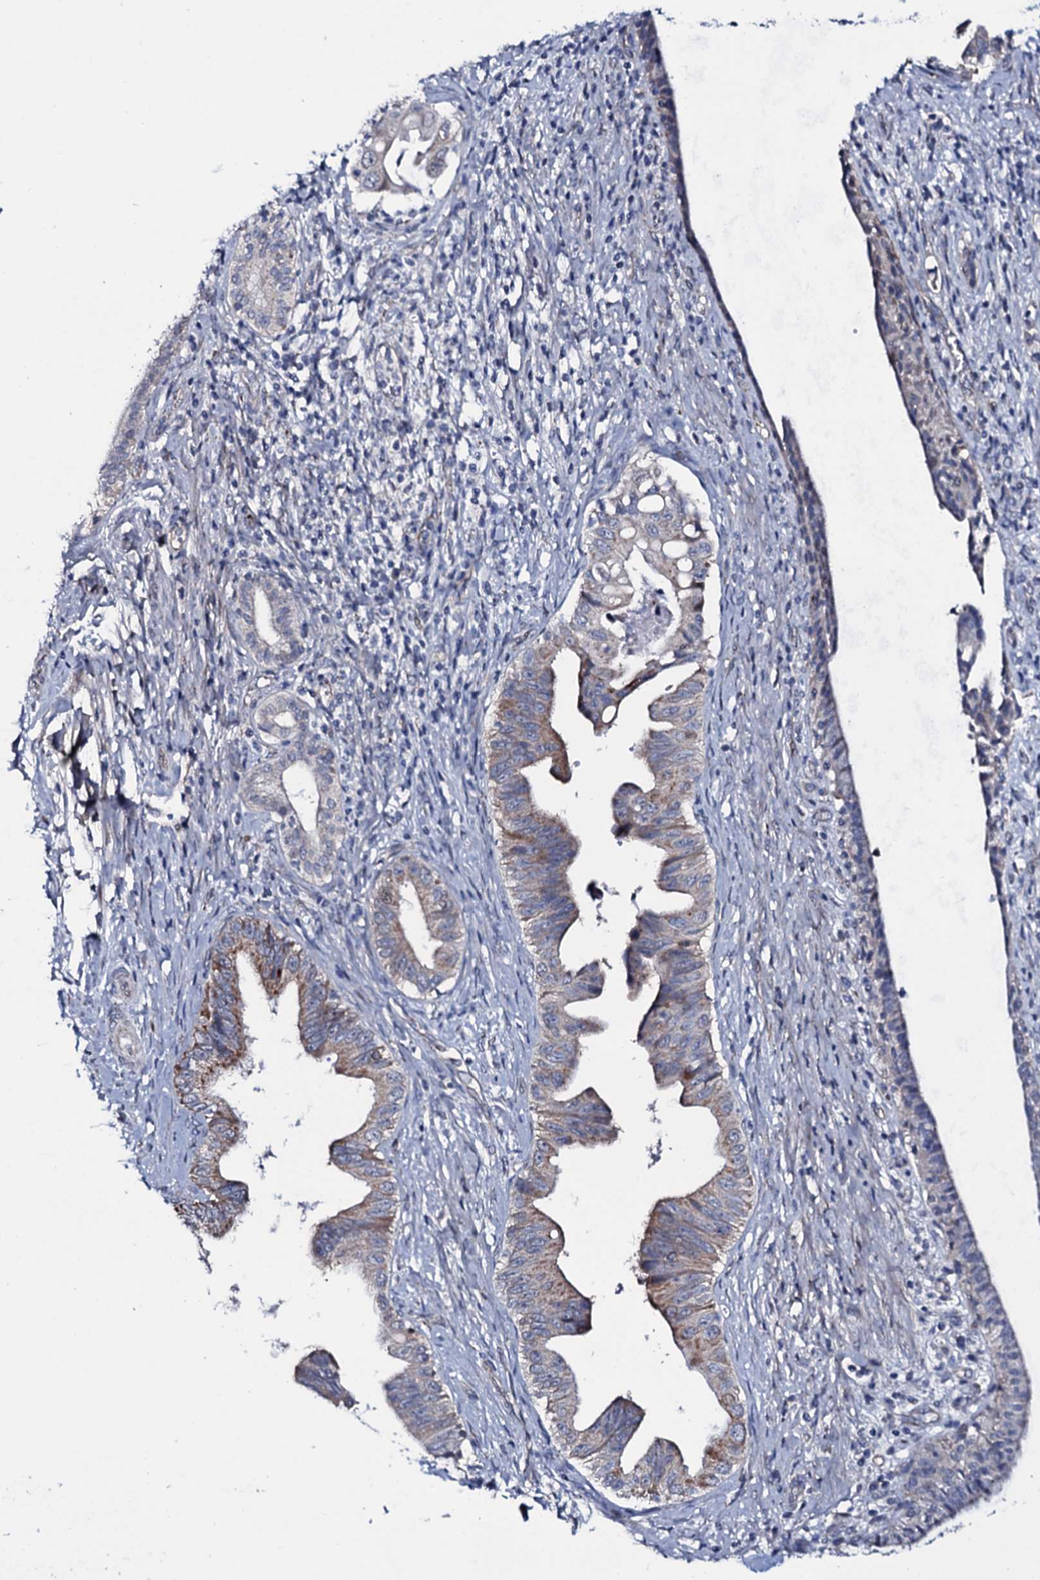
{"staining": {"intensity": "moderate", "quantity": ">75%", "location": "cytoplasmic/membranous"}, "tissue": "pancreatic cancer", "cell_type": "Tumor cells", "image_type": "cancer", "snomed": [{"axis": "morphology", "description": "Adenocarcinoma, NOS"}, {"axis": "topography", "description": "Pancreas"}], "caption": "Moderate cytoplasmic/membranous positivity is identified in approximately >75% of tumor cells in adenocarcinoma (pancreatic).", "gene": "WIPF3", "patient": {"sex": "female", "age": 55}}